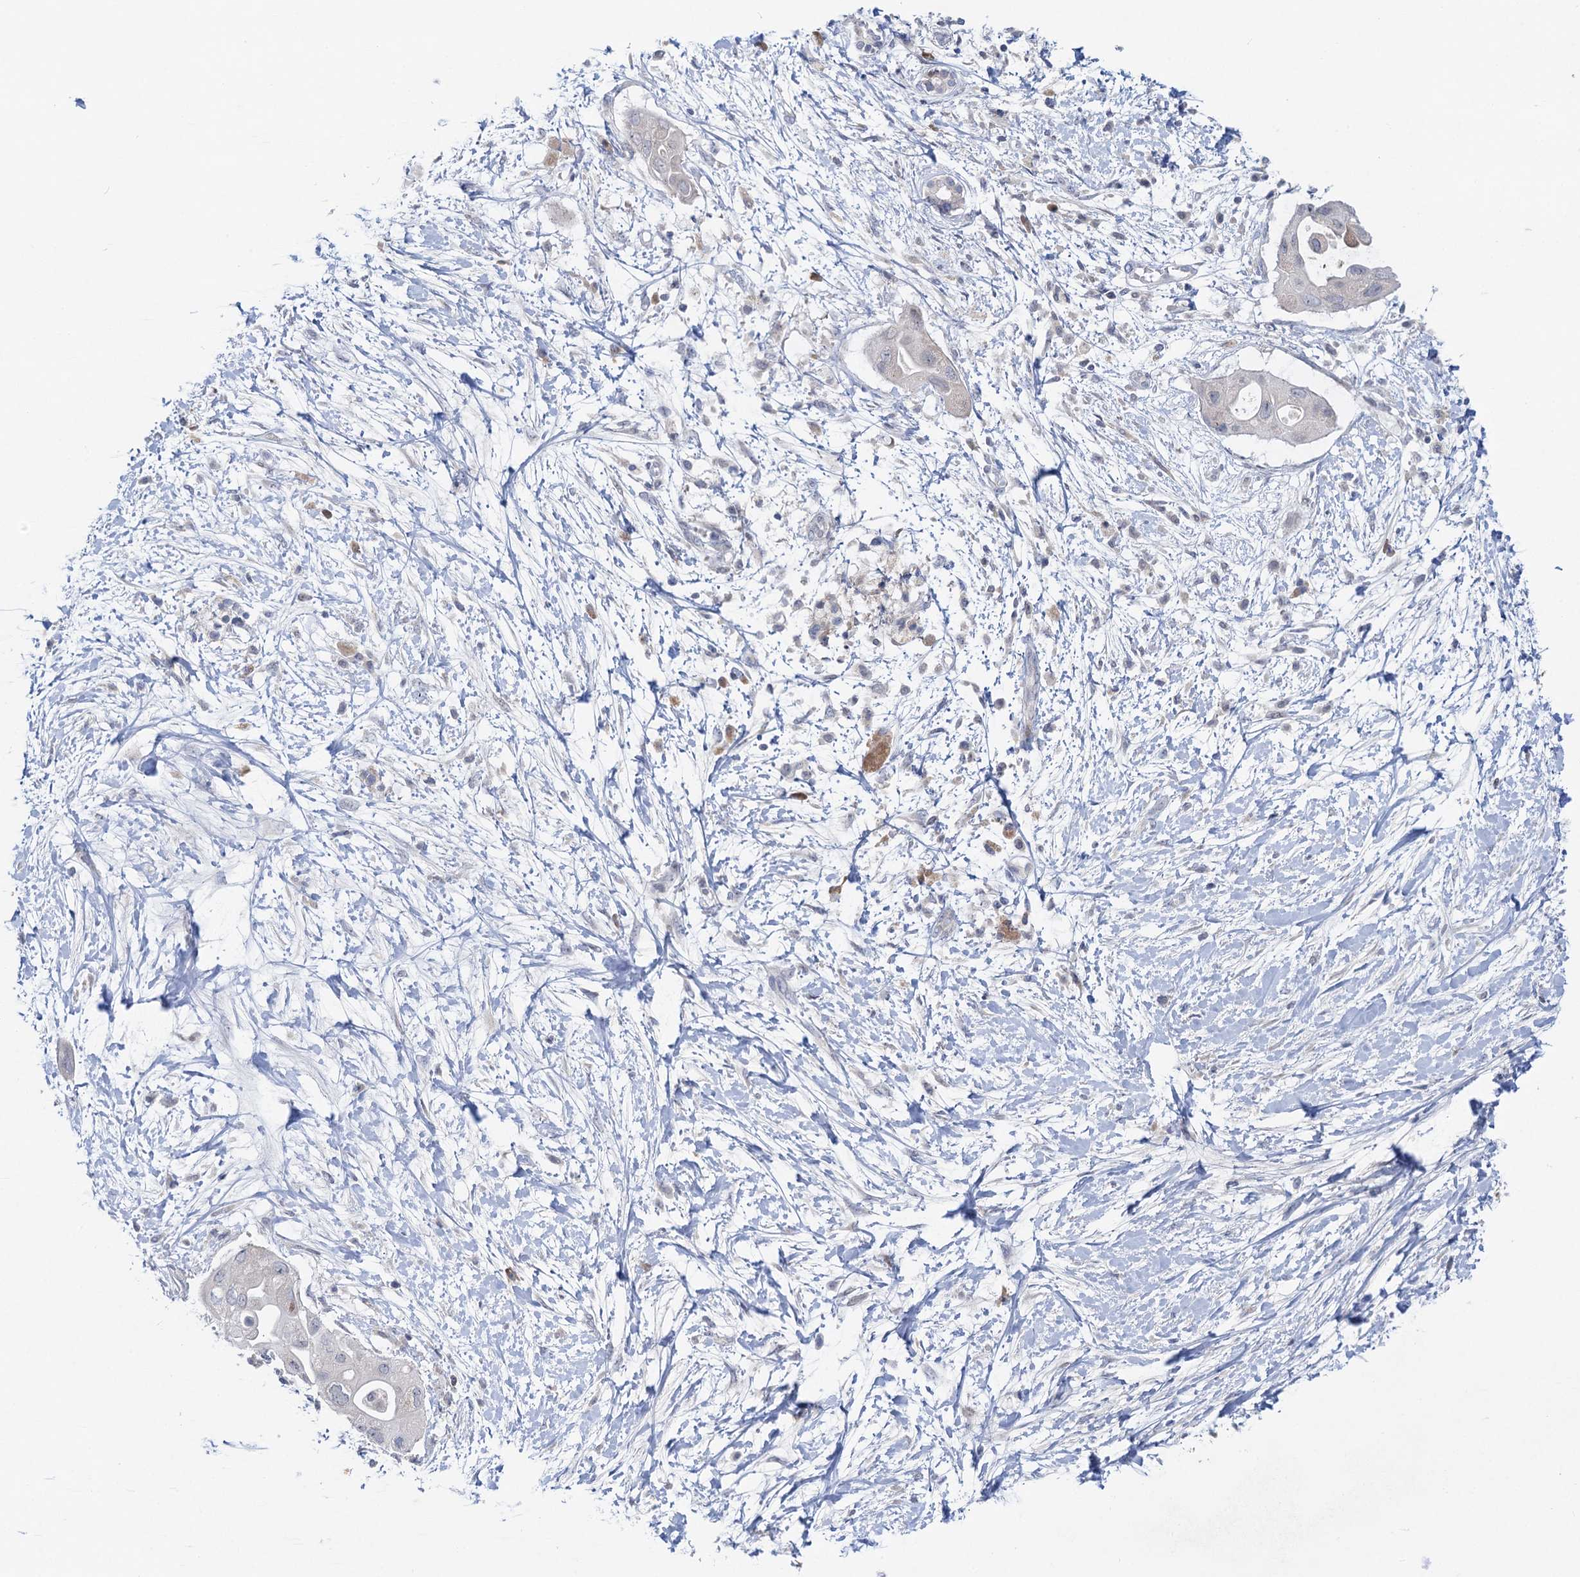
{"staining": {"intensity": "negative", "quantity": "none", "location": "none"}, "tissue": "pancreatic cancer", "cell_type": "Tumor cells", "image_type": "cancer", "snomed": [{"axis": "morphology", "description": "Adenocarcinoma, NOS"}, {"axis": "topography", "description": "Pancreas"}], "caption": "Tumor cells are negative for brown protein staining in pancreatic cancer.", "gene": "QPCTL", "patient": {"sex": "male", "age": 68}}